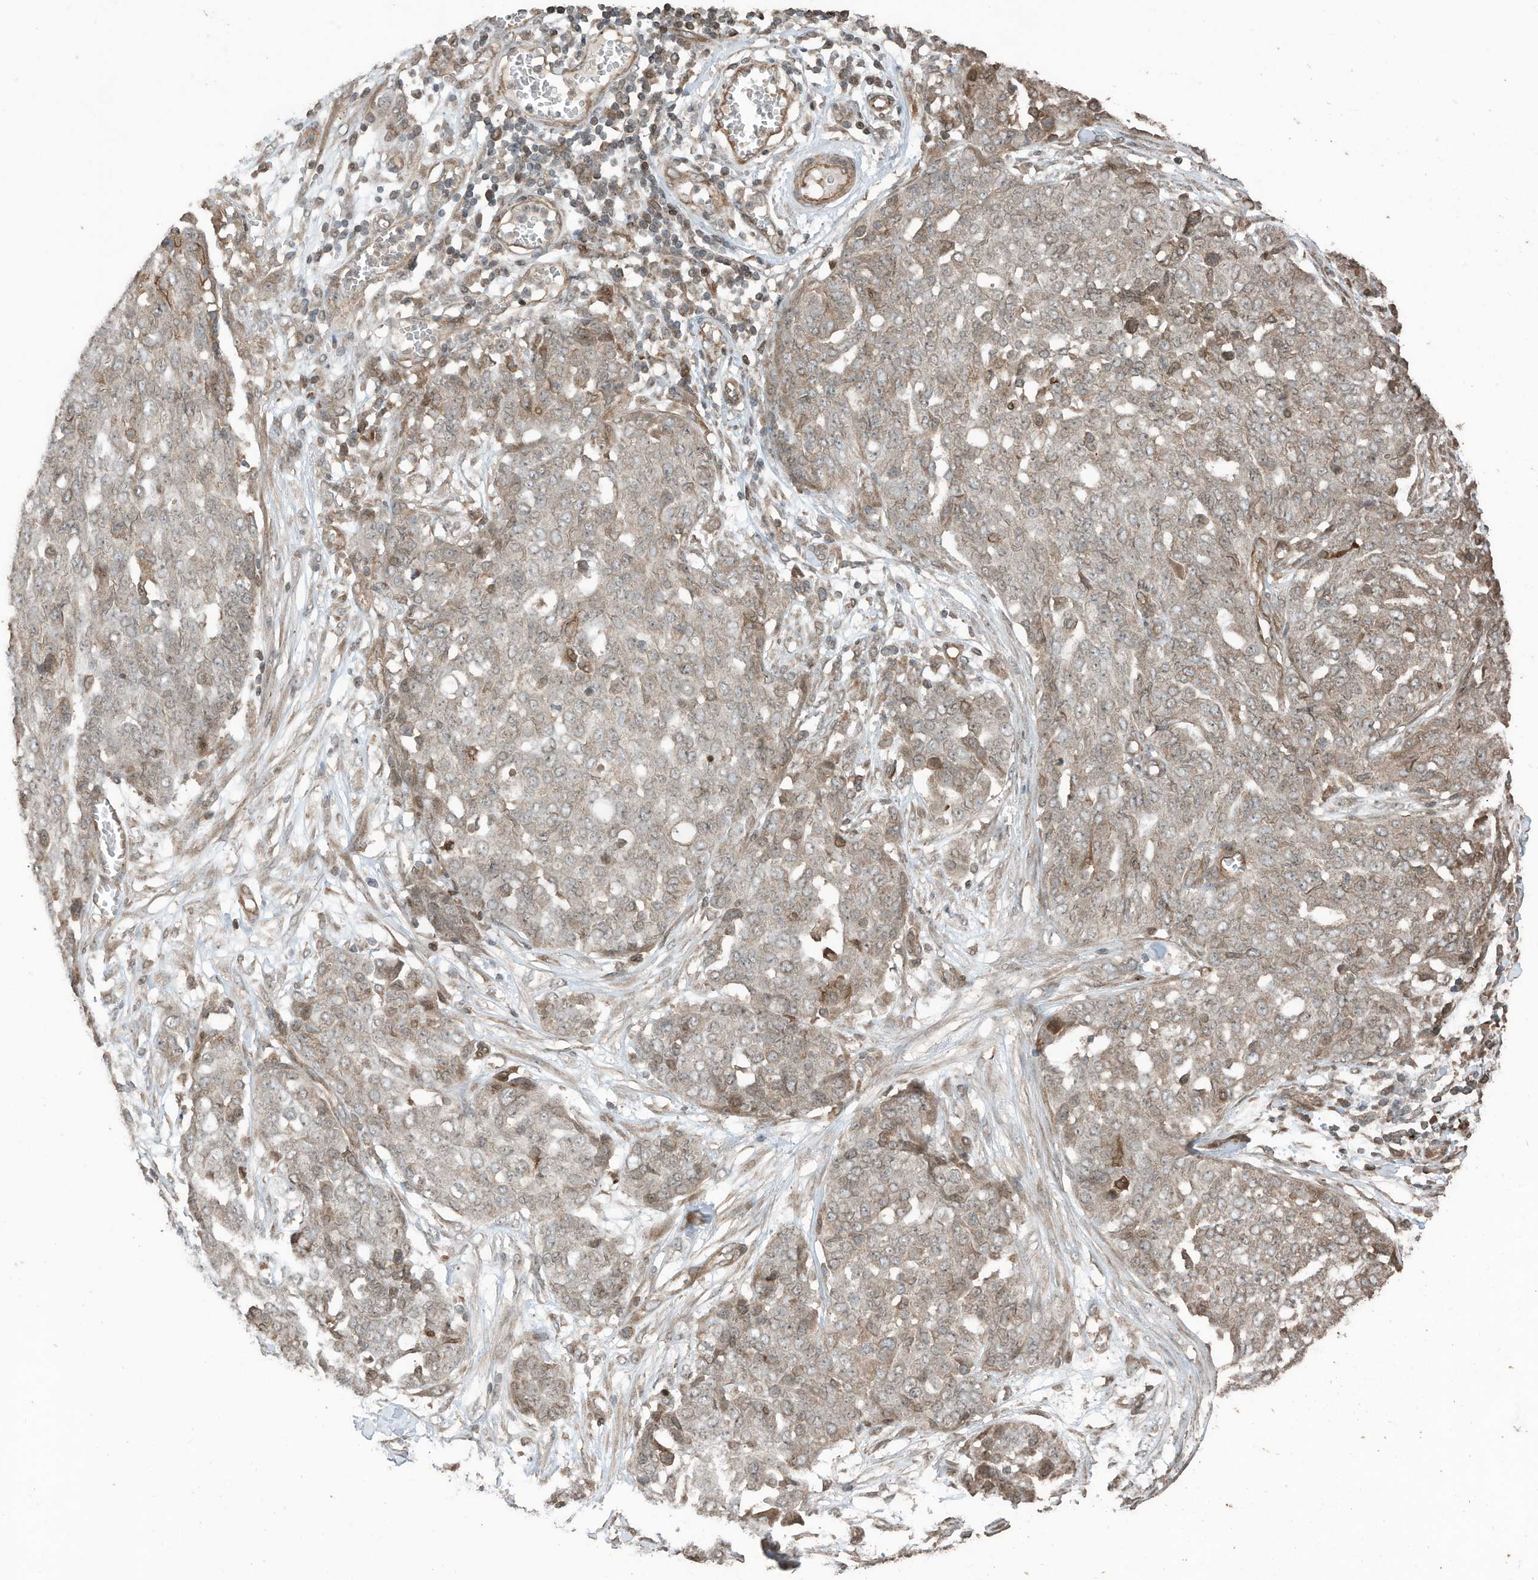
{"staining": {"intensity": "weak", "quantity": ">75%", "location": "cytoplasmic/membranous"}, "tissue": "ovarian cancer", "cell_type": "Tumor cells", "image_type": "cancer", "snomed": [{"axis": "morphology", "description": "Cystadenocarcinoma, serous, NOS"}, {"axis": "topography", "description": "Soft tissue"}, {"axis": "topography", "description": "Ovary"}], "caption": "A brown stain highlights weak cytoplasmic/membranous staining of a protein in human ovarian serous cystadenocarcinoma tumor cells.", "gene": "ZNF653", "patient": {"sex": "female", "age": 57}}